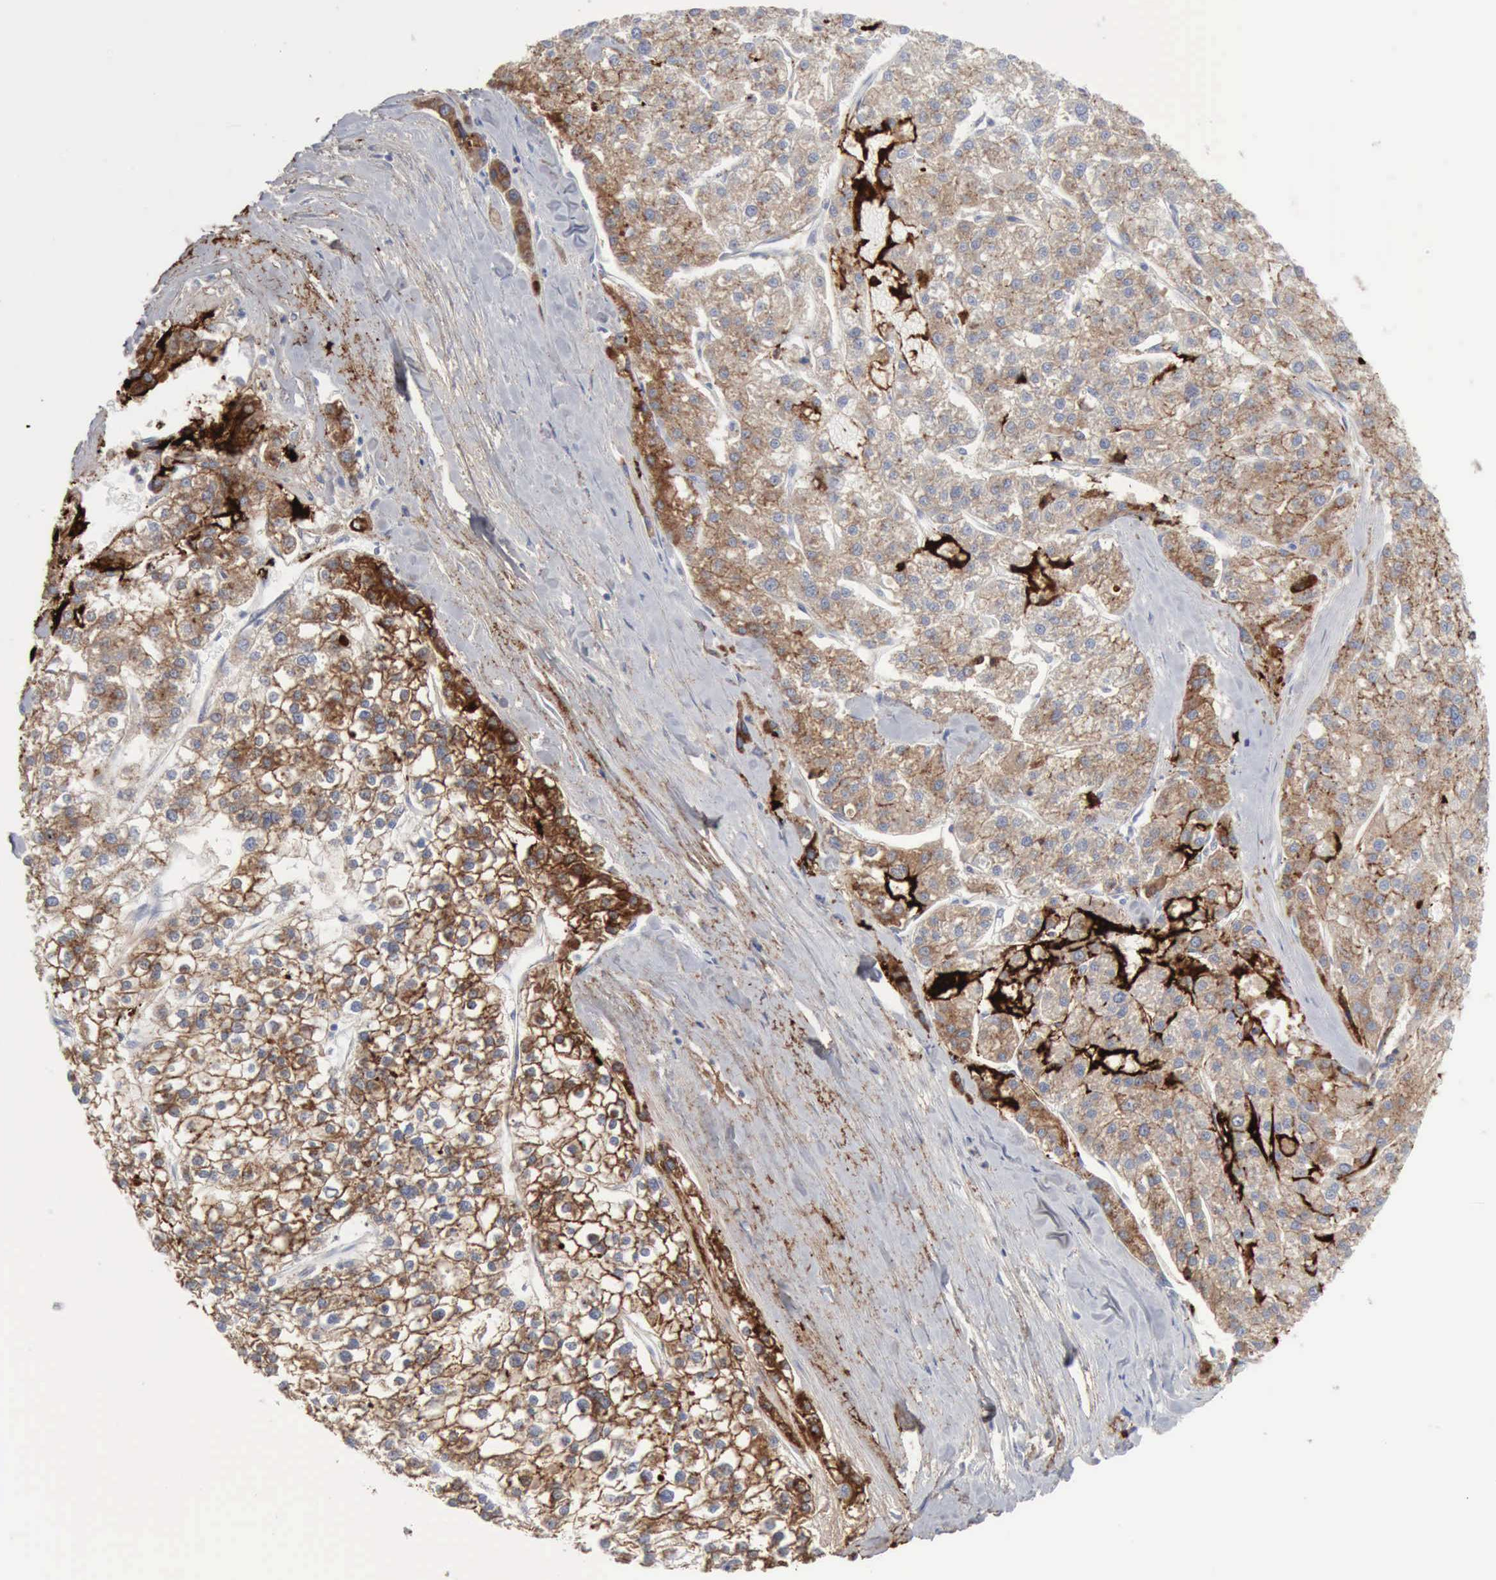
{"staining": {"intensity": "strong", "quantity": "25%-75%", "location": "cytoplasmic/membranous"}, "tissue": "liver cancer", "cell_type": "Tumor cells", "image_type": "cancer", "snomed": [{"axis": "morphology", "description": "Carcinoma, Hepatocellular, NOS"}, {"axis": "topography", "description": "Liver"}], "caption": "This micrograph exhibits IHC staining of human liver cancer (hepatocellular carcinoma), with high strong cytoplasmic/membranous staining in approximately 25%-75% of tumor cells.", "gene": "C4BPA", "patient": {"sex": "female", "age": 85}}